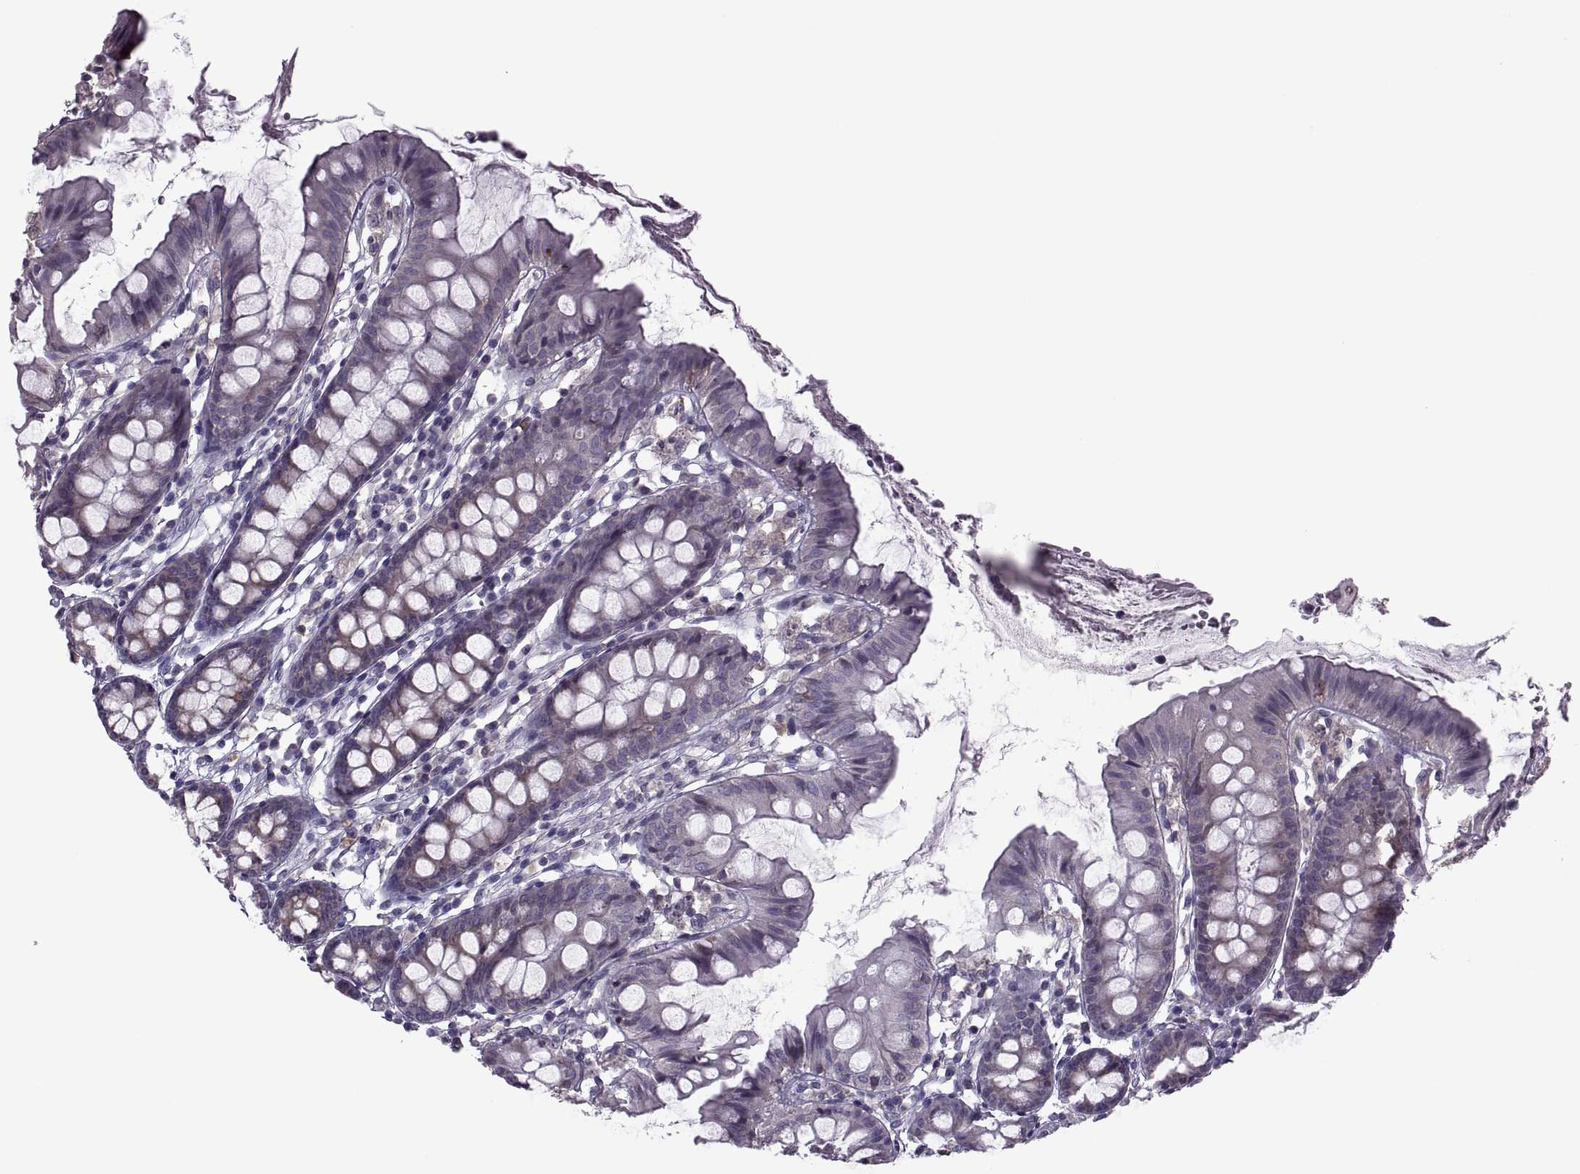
{"staining": {"intensity": "negative", "quantity": "none", "location": "none"}, "tissue": "colon", "cell_type": "Endothelial cells", "image_type": "normal", "snomed": [{"axis": "morphology", "description": "Normal tissue, NOS"}, {"axis": "topography", "description": "Colon"}], "caption": "This is an immunohistochemistry histopathology image of normal human colon. There is no staining in endothelial cells.", "gene": "PABPC1", "patient": {"sex": "female", "age": 84}}